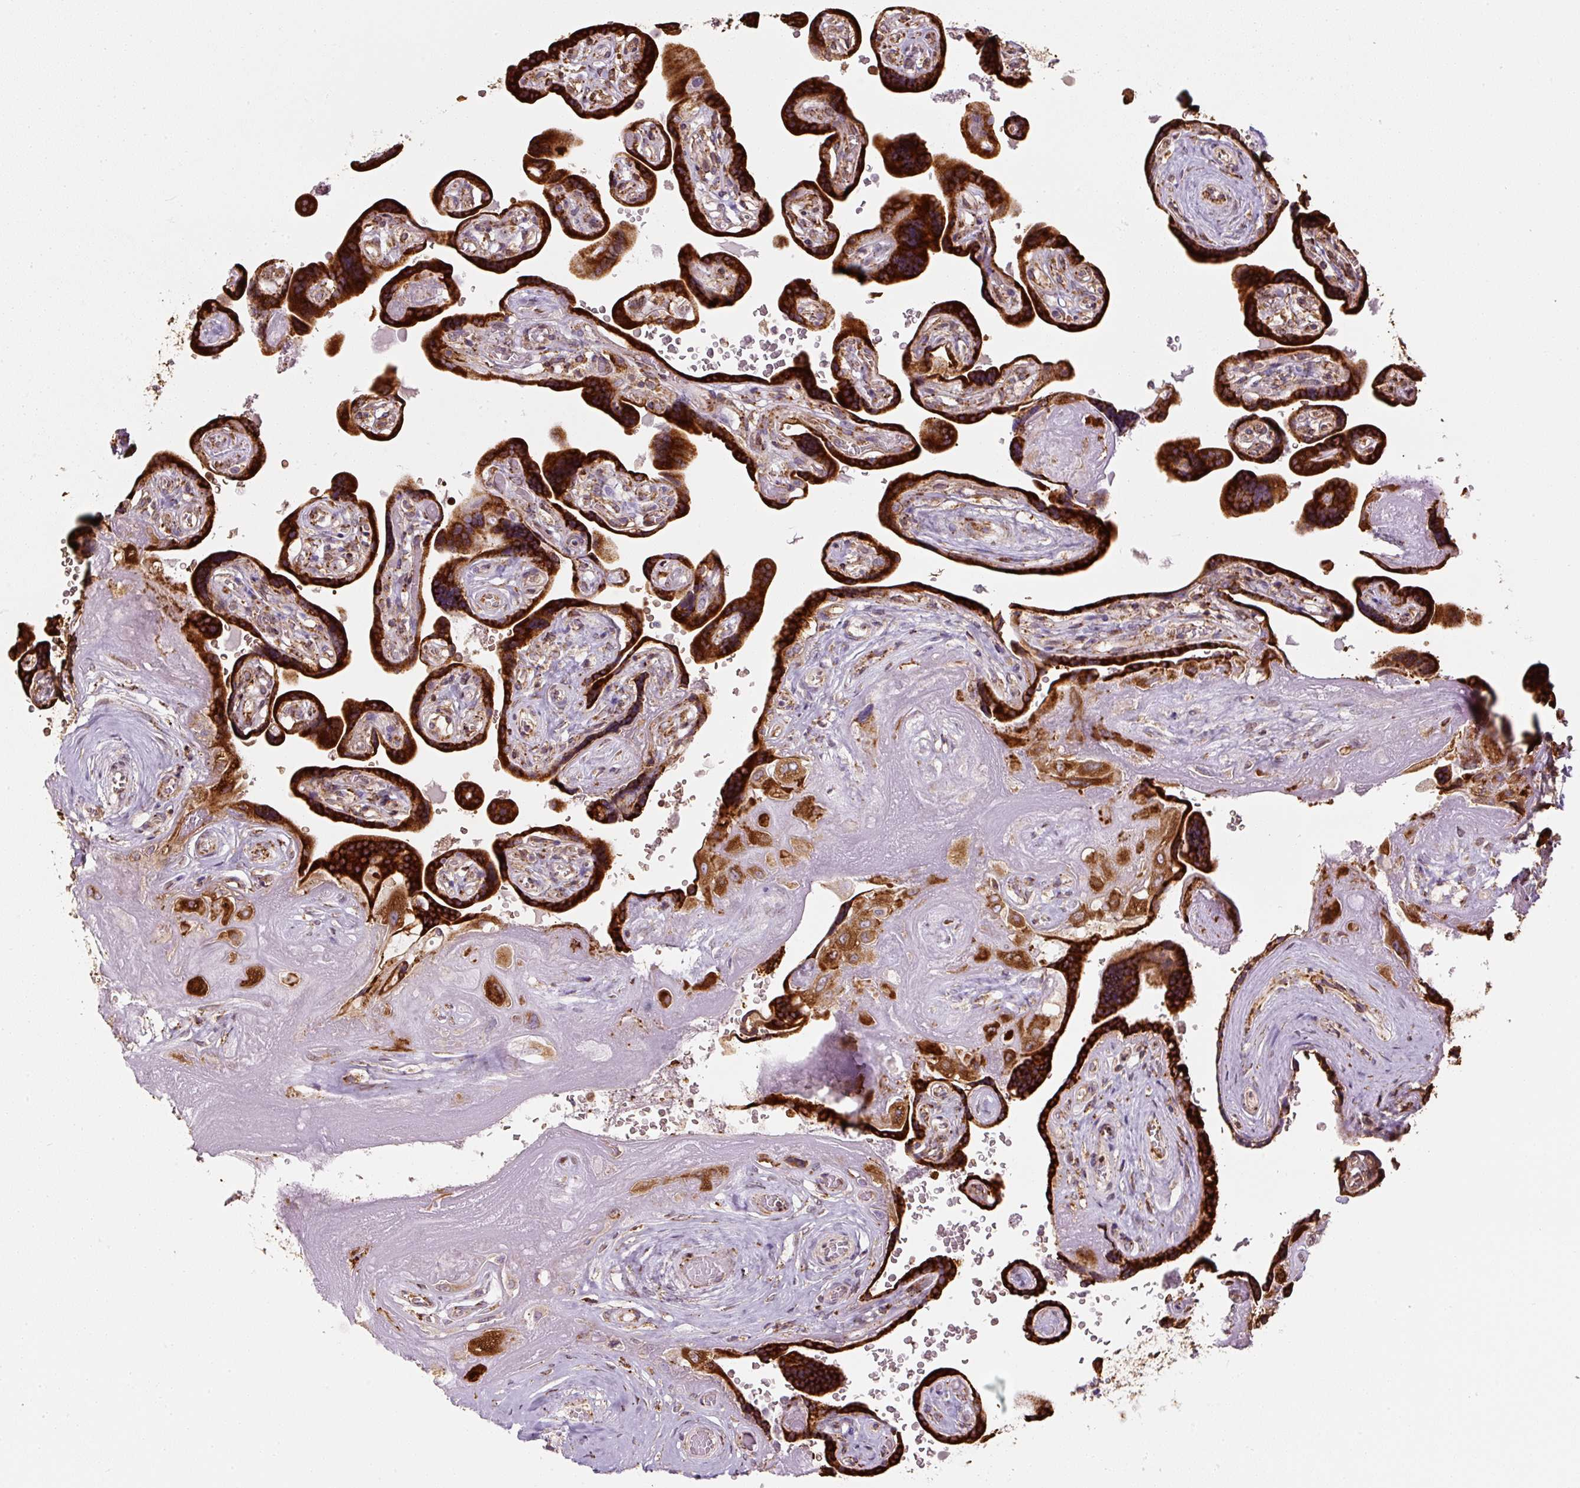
{"staining": {"intensity": "strong", "quantity": ">75%", "location": "cytoplasmic/membranous"}, "tissue": "placenta", "cell_type": "Decidual cells", "image_type": "normal", "snomed": [{"axis": "morphology", "description": "Normal tissue, NOS"}, {"axis": "topography", "description": "Placenta"}], "caption": "Brown immunohistochemical staining in normal placenta shows strong cytoplasmic/membranous positivity in about >75% of decidual cells.", "gene": "PRKCSH", "patient": {"sex": "female", "age": 32}}